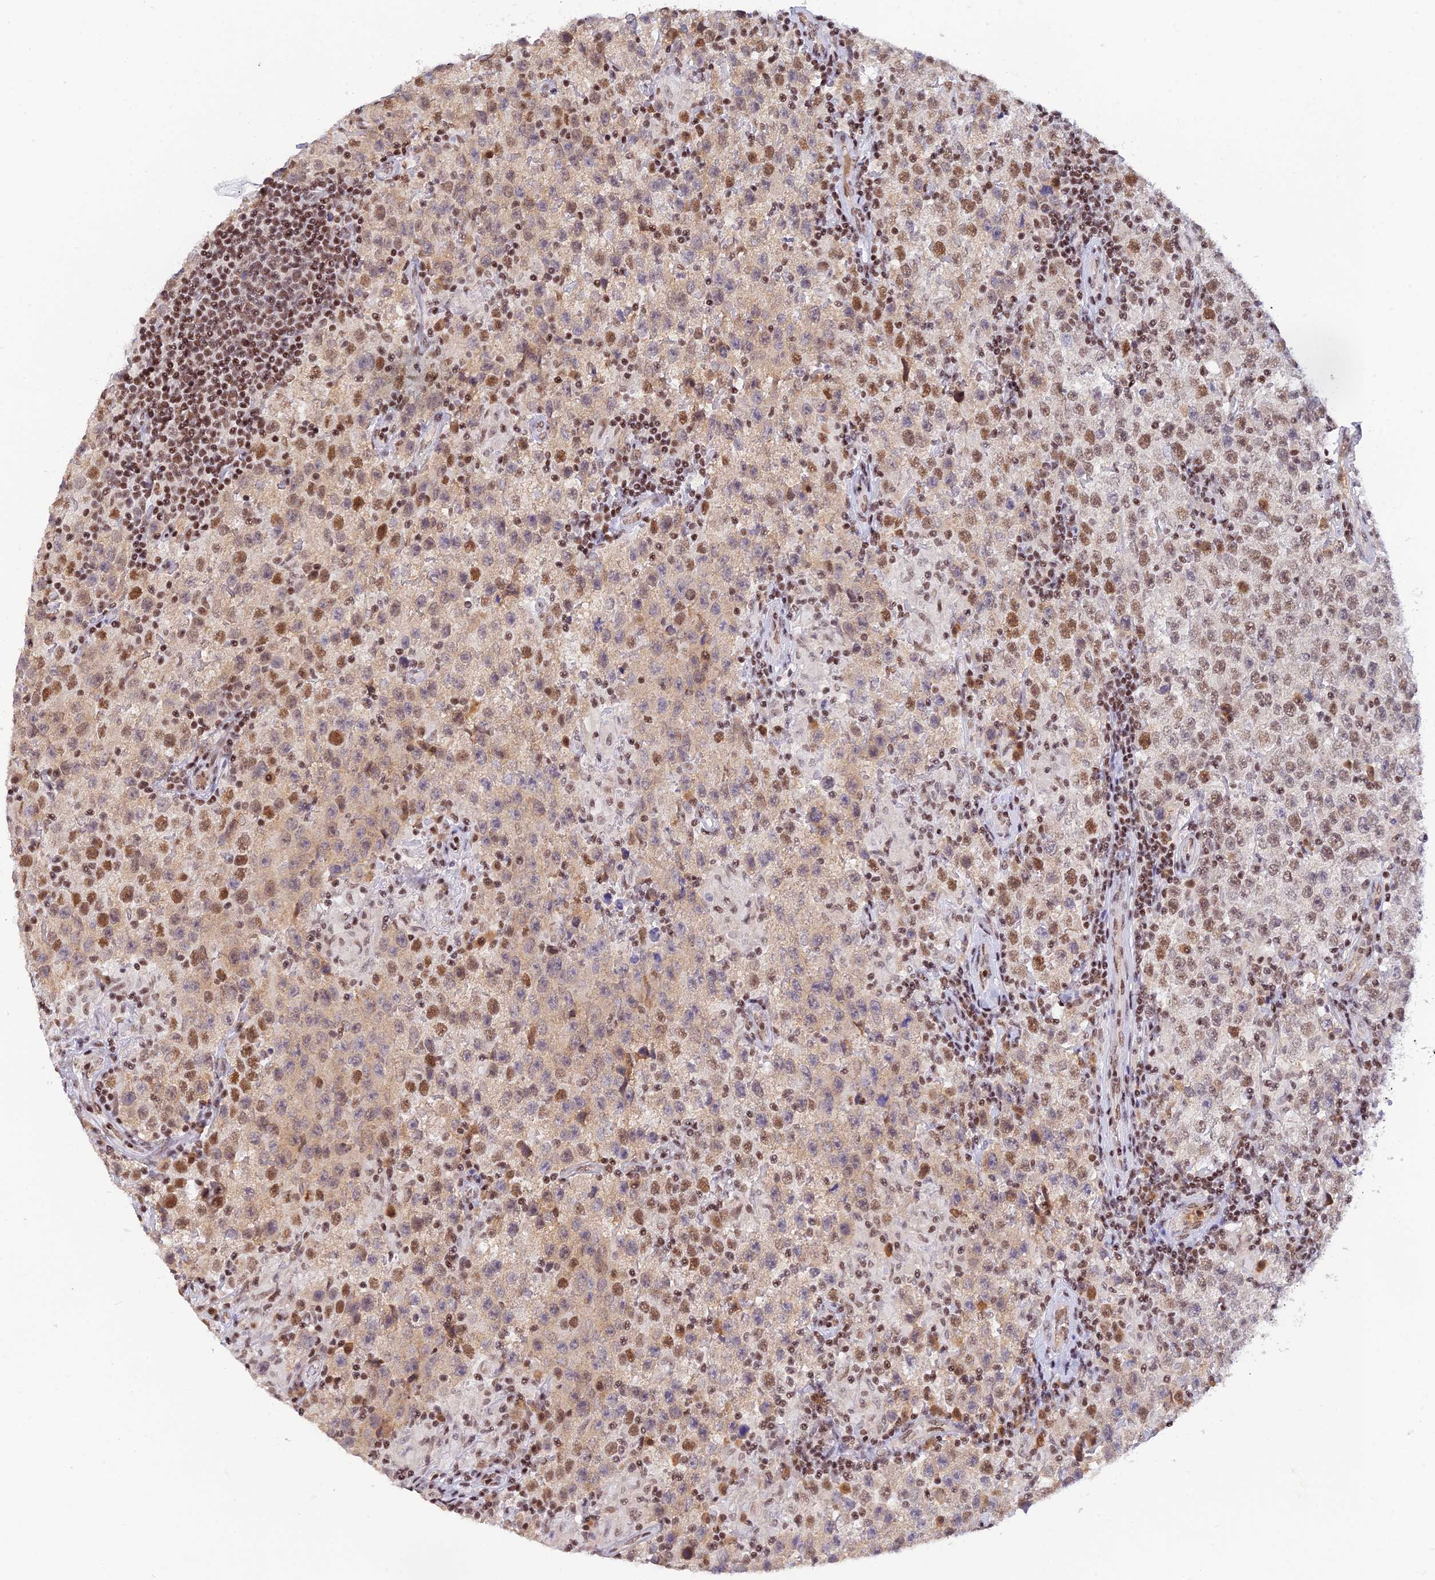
{"staining": {"intensity": "moderate", "quantity": "25%-75%", "location": "nuclear"}, "tissue": "testis cancer", "cell_type": "Tumor cells", "image_type": "cancer", "snomed": [{"axis": "morphology", "description": "Seminoma, NOS"}, {"axis": "morphology", "description": "Carcinoma, Embryonal, NOS"}, {"axis": "topography", "description": "Testis"}], "caption": "IHC (DAB) staining of testis cancer displays moderate nuclear protein expression in about 25%-75% of tumor cells.", "gene": "THAP11", "patient": {"sex": "male", "age": 41}}